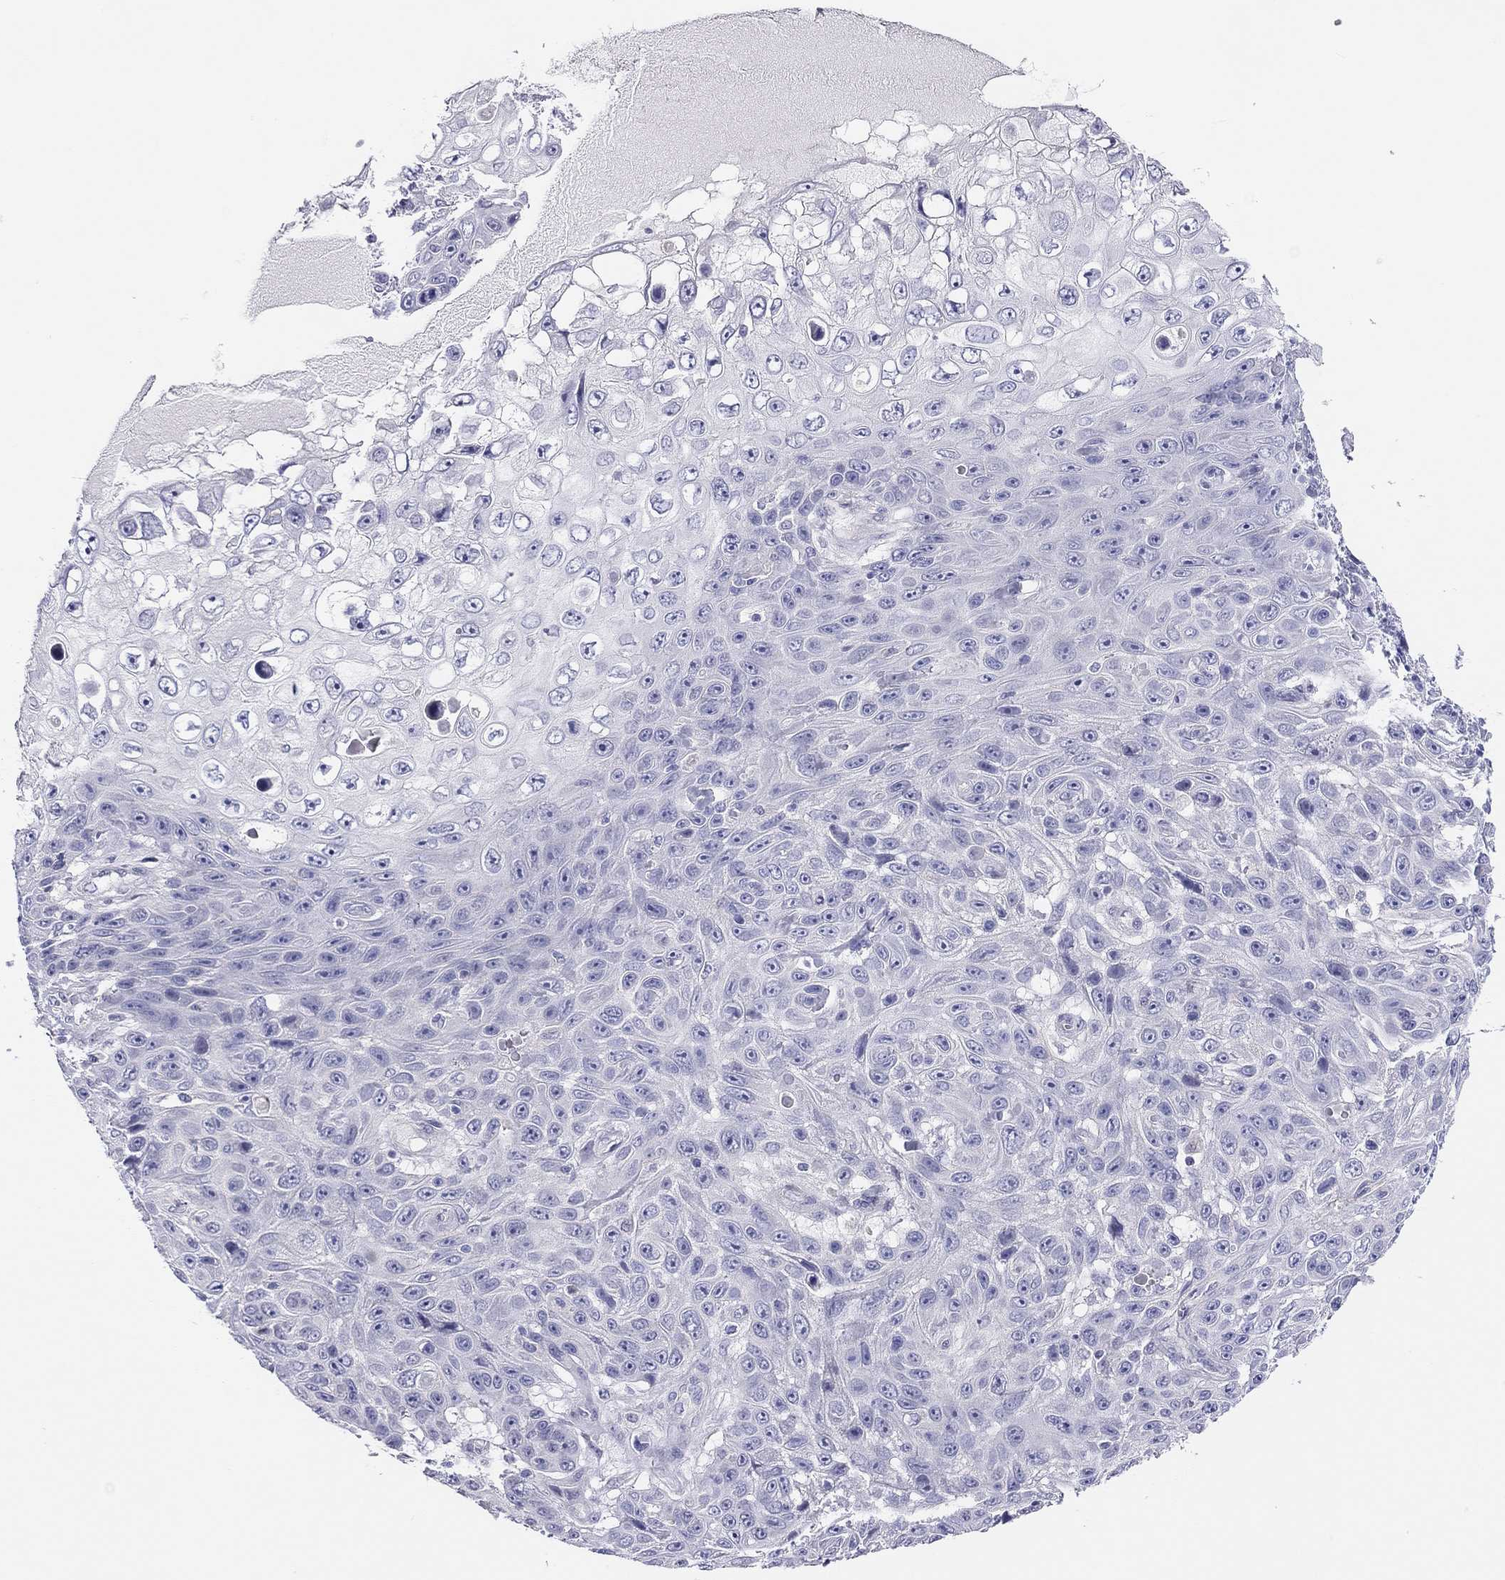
{"staining": {"intensity": "negative", "quantity": "none", "location": "none"}, "tissue": "skin cancer", "cell_type": "Tumor cells", "image_type": "cancer", "snomed": [{"axis": "morphology", "description": "Squamous cell carcinoma, NOS"}, {"axis": "topography", "description": "Skin"}], "caption": "Immunohistochemistry of squamous cell carcinoma (skin) demonstrates no expression in tumor cells.", "gene": "MGAT4C", "patient": {"sex": "male", "age": 82}}